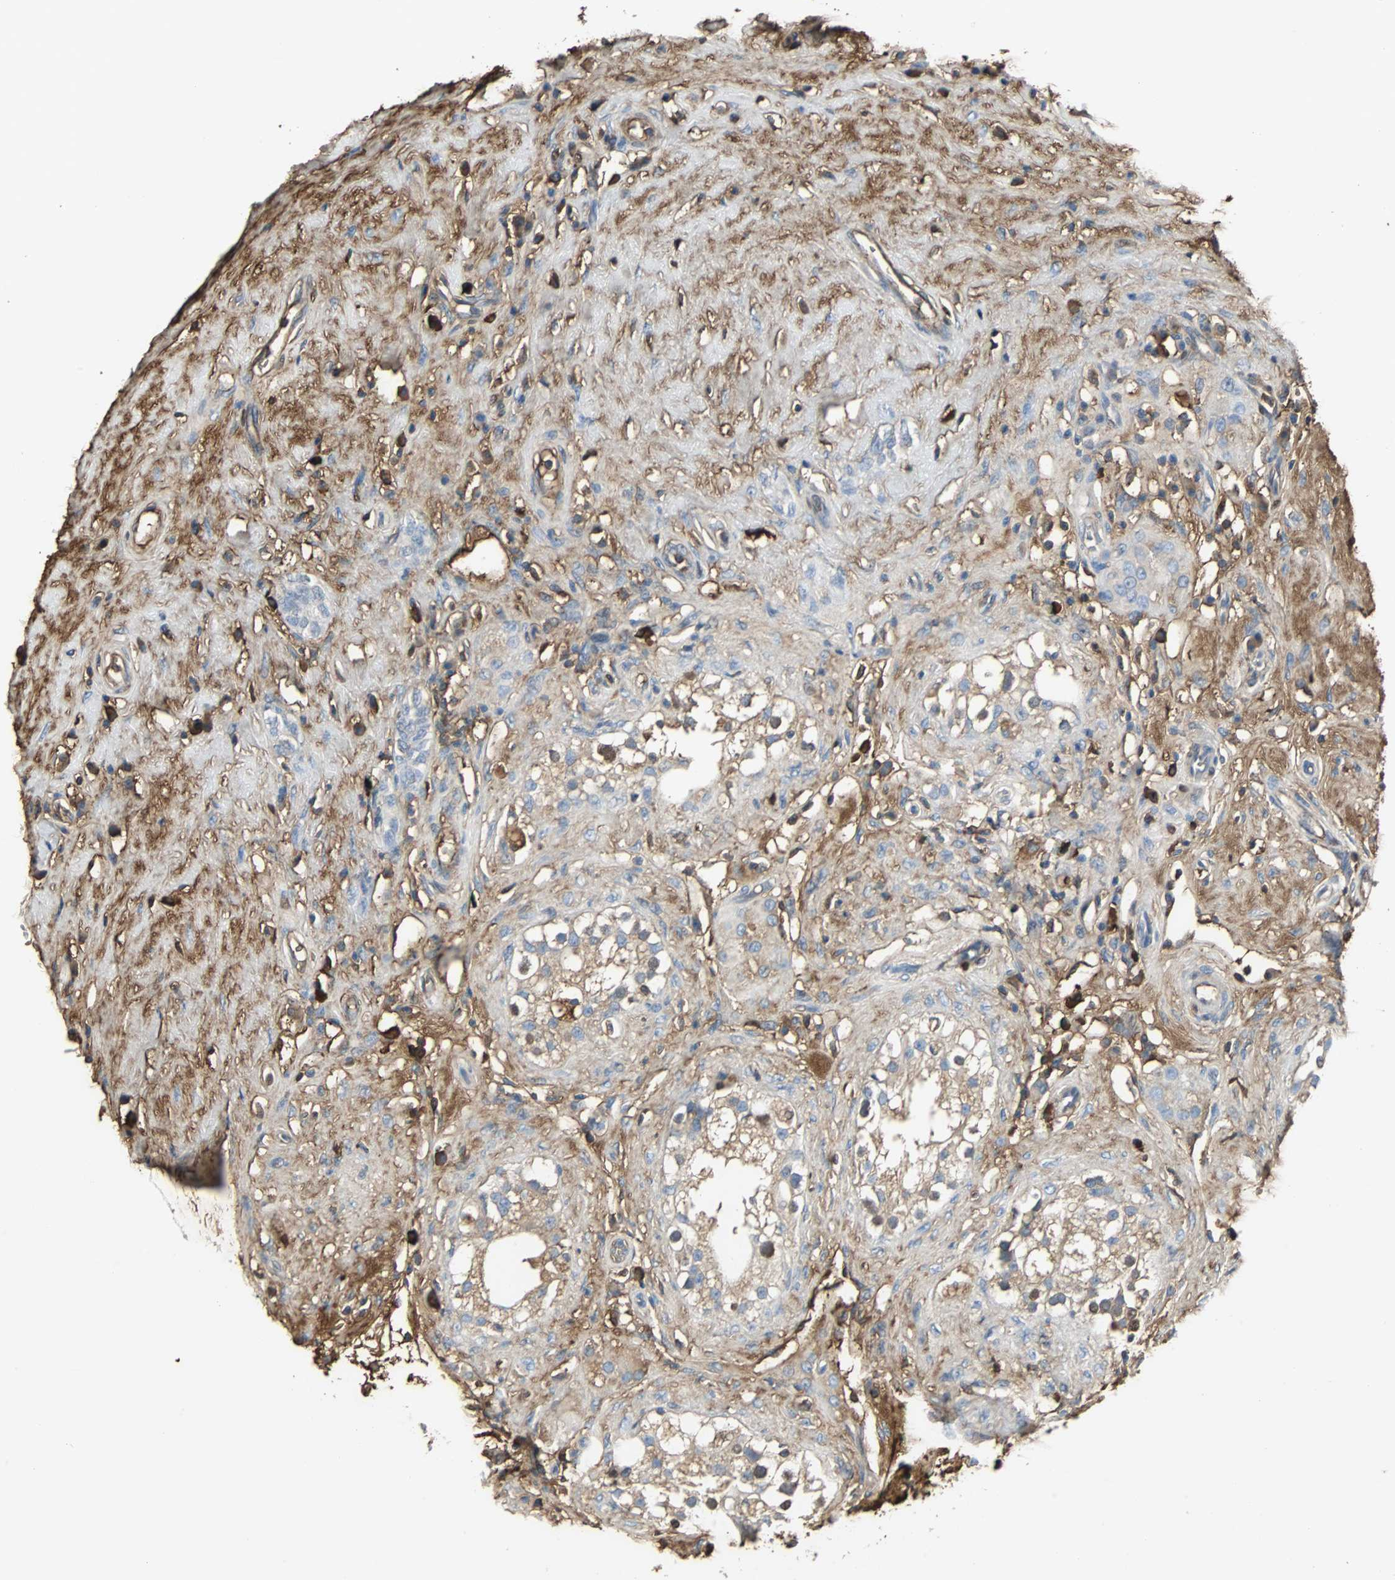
{"staining": {"intensity": "weak", "quantity": "25%-75%", "location": "cytoplasmic/membranous"}, "tissue": "epididymis", "cell_type": "Glandular cells", "image_type": "normal", "snomed": [{"axis": "morphology", "description": "Normal tissue, NOS"}, {"axis": "morphology", "description": "Inflammation, NOS"}, {"axis": "topography", "description": "Epididymis"}], "caption": "Weak cytoplasmic/membranous expression is seen in approximately 25%-75% of glandular cells in normal epididymis. (DAB IHC with brightfield microscopy, high magnification).", "gene": "IGHA1", "patient": {"sex": "male", "age": 84}}